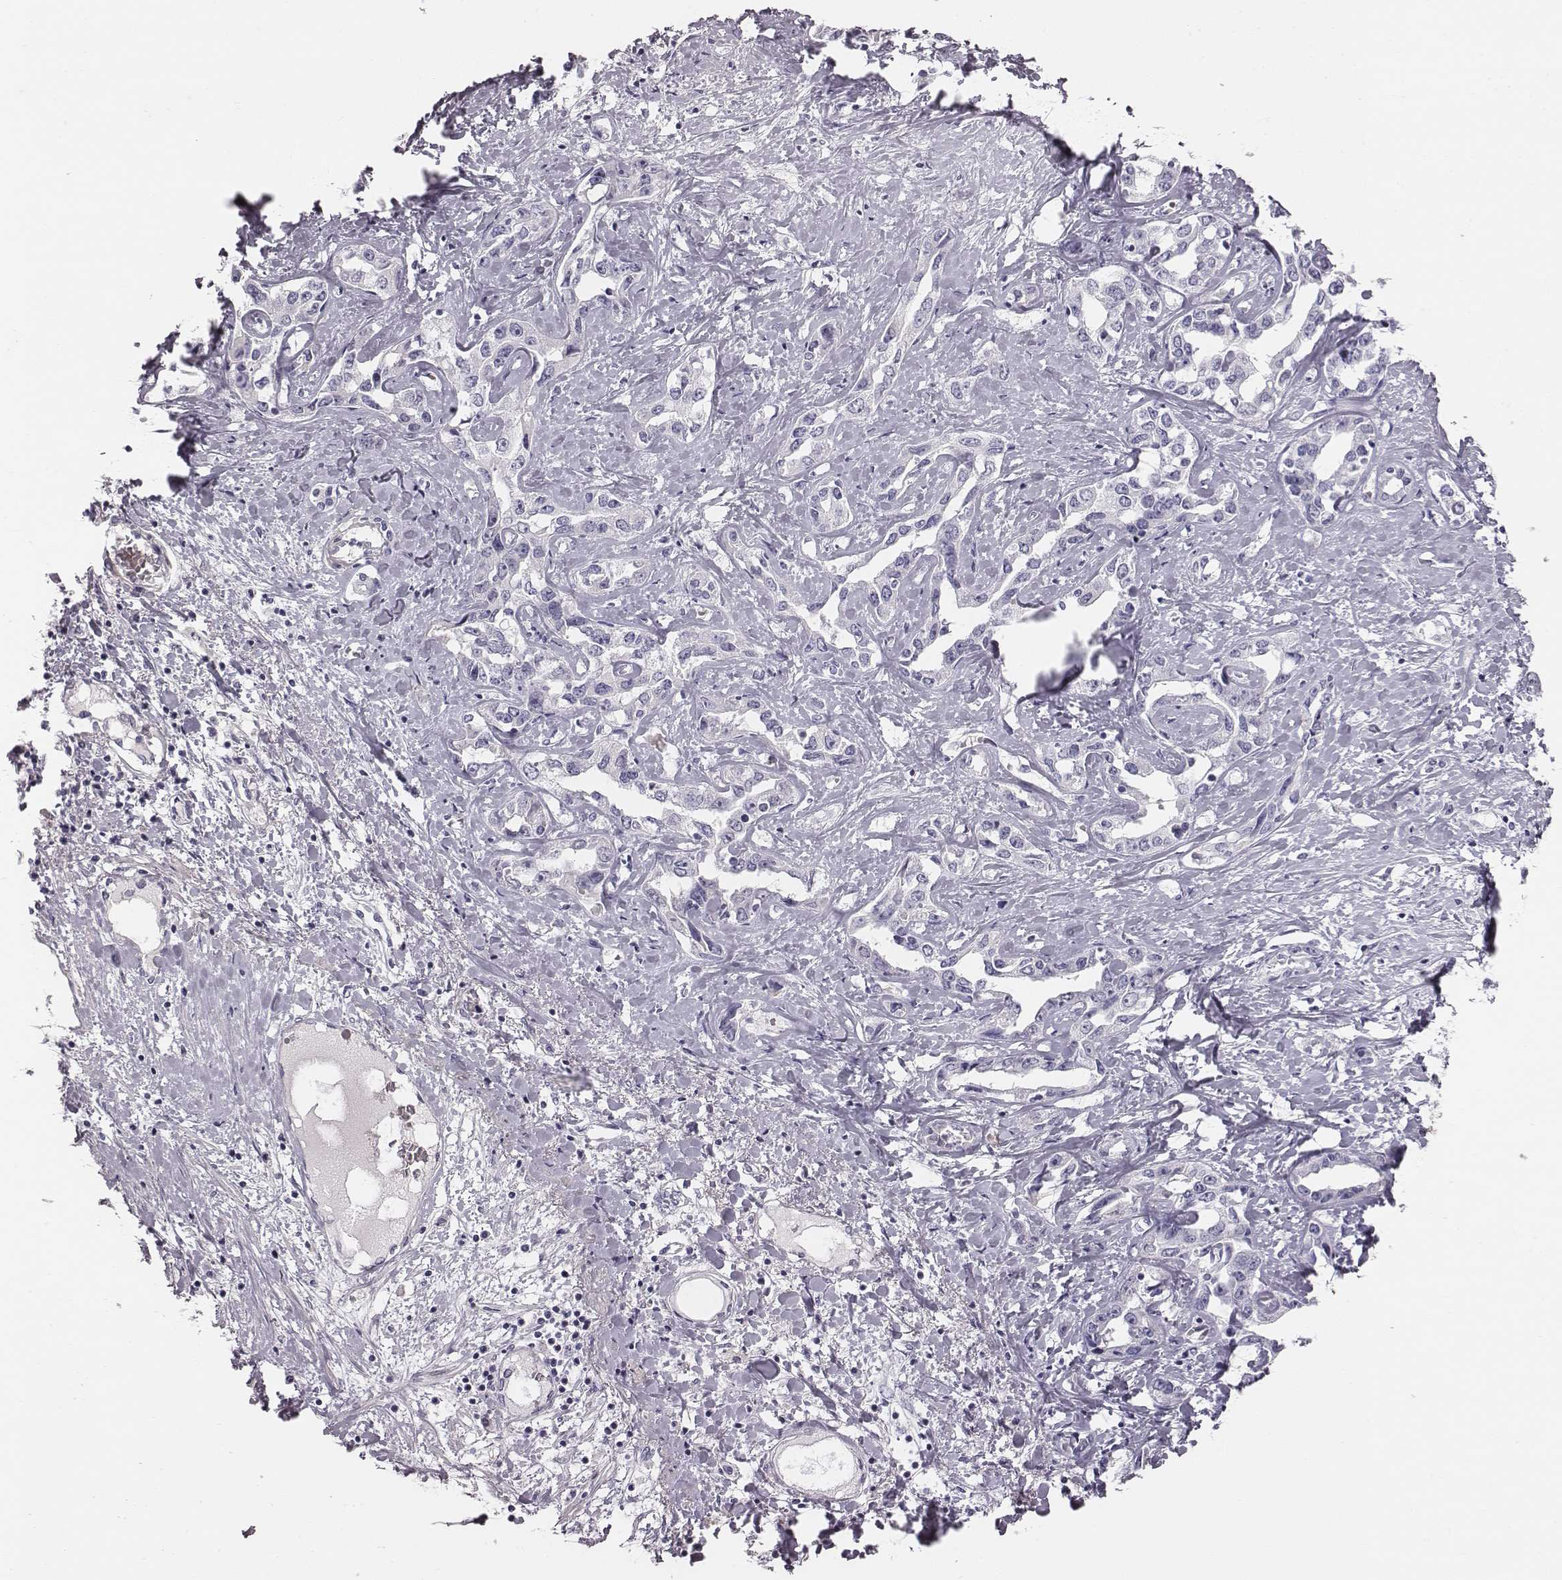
{"staining": {"intensity": "negative", "quantity": "none", "location": "none"}, "tissue": "liver cancer", "cell_type": "Tumor cells", "image_type": "cancer", "snomed": [{"axis": "morphology", "description": "Cholangiocarcinoma"}, {"axis": "topography", "description": "Liver"}], "caption": "Immunohistochemistry histopathology image of liver cancer stained for a protein (brown), which exhibits no staining in tumor cells.", "gene": "CRISP1", "patient": {"sex": "male", "age": 59}}